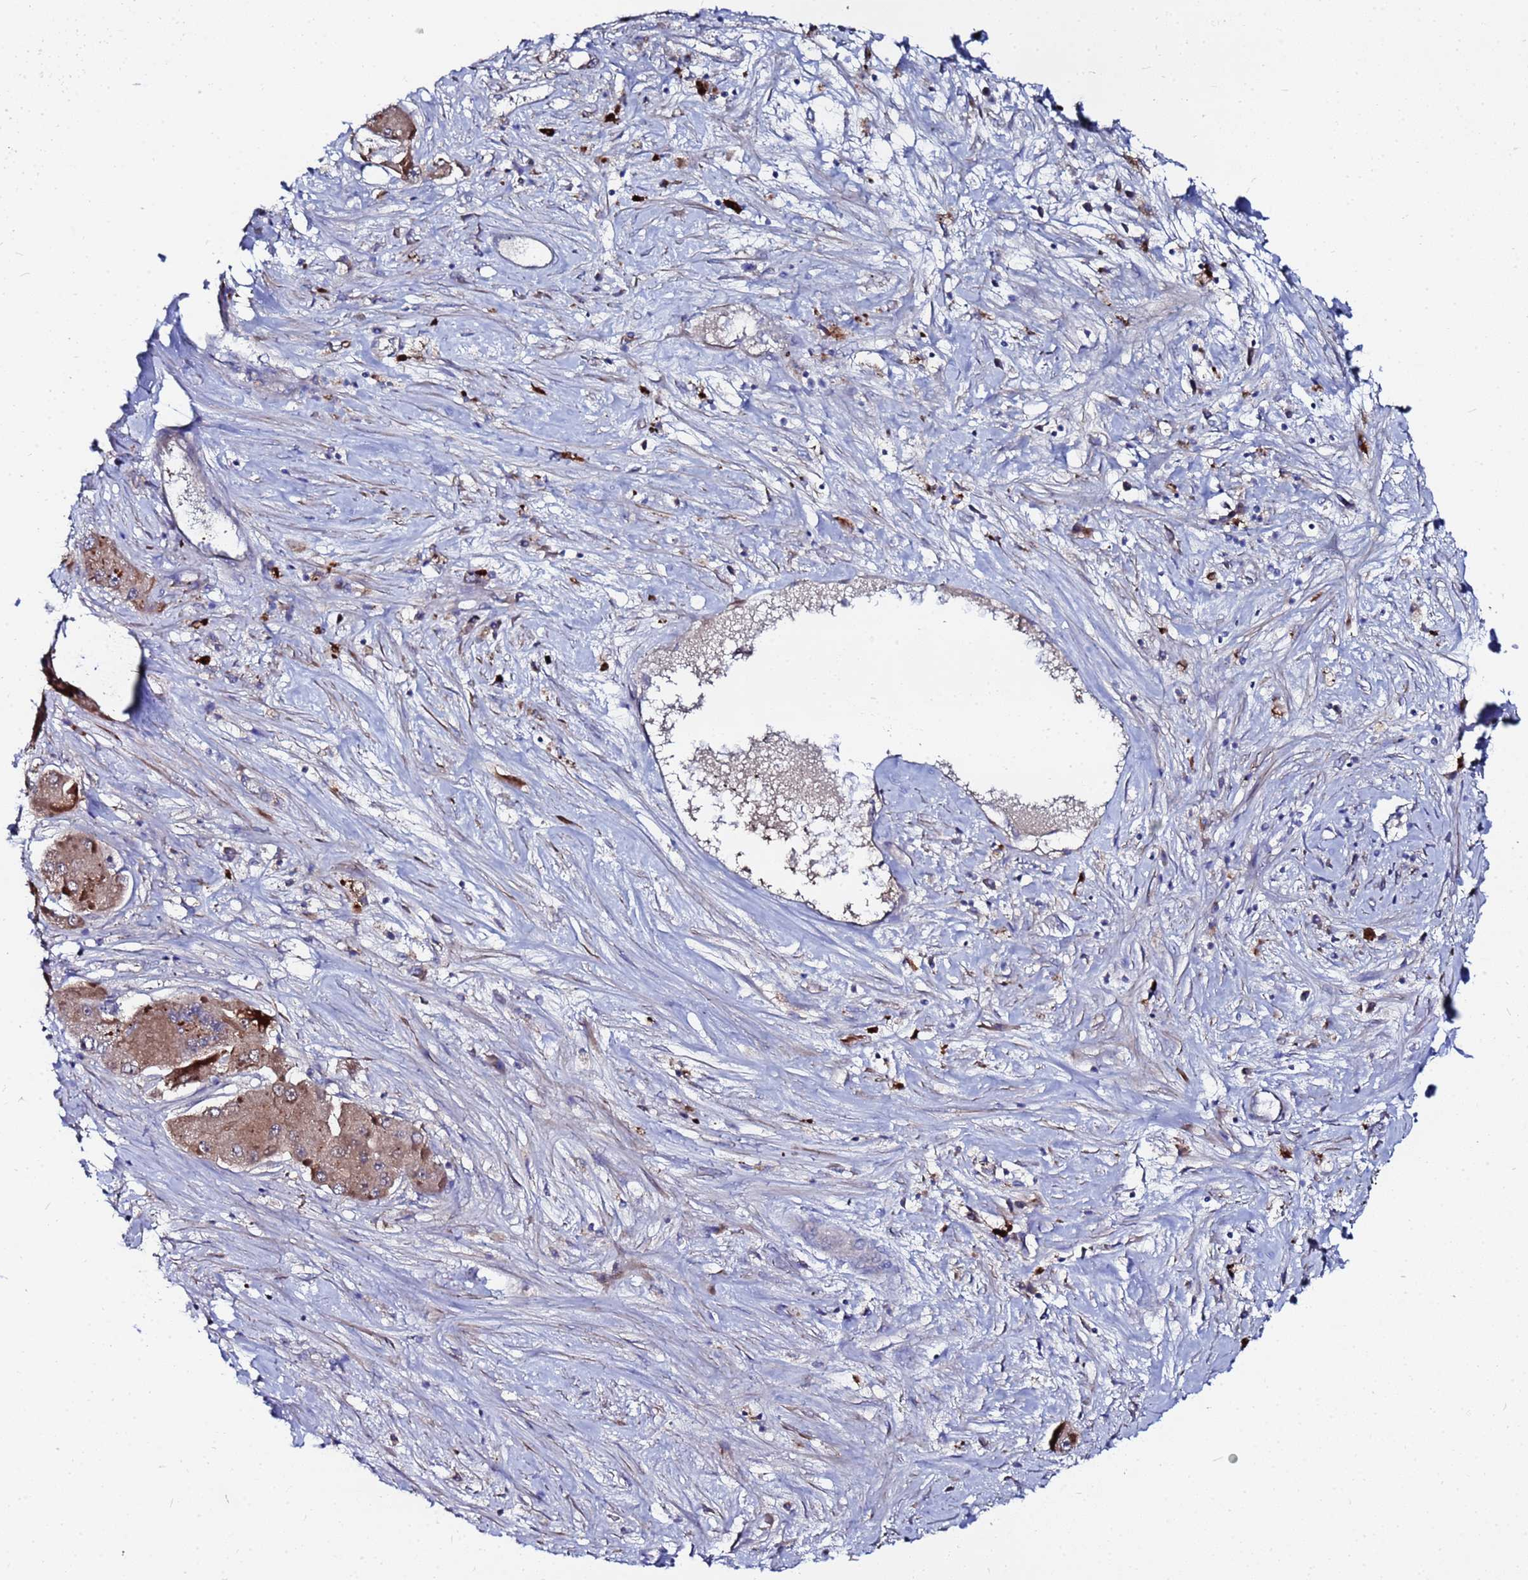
{"staining": {"intensity": "moderate", "quantity": ">75%", "location": "cytoplasmic/membranous"}, "tissue": "liver cancer", "cell_type": "Tumor cells", "image_type": "cancer", "snomed": [{"axis": "morphology", "description": "Carcinoma, Hepatocellular, NOS"}, {"axis": "topography", "description": "Liver"}], "caption": "The histopathology image reveals immunohistochemical staining of liver cancer. There is moderate cytoplasmic/membranous expression is appreciated in about >75% of tumor cells.", "gene": "FAHD2A", "patient": {"sex": "female", "age": 73}}